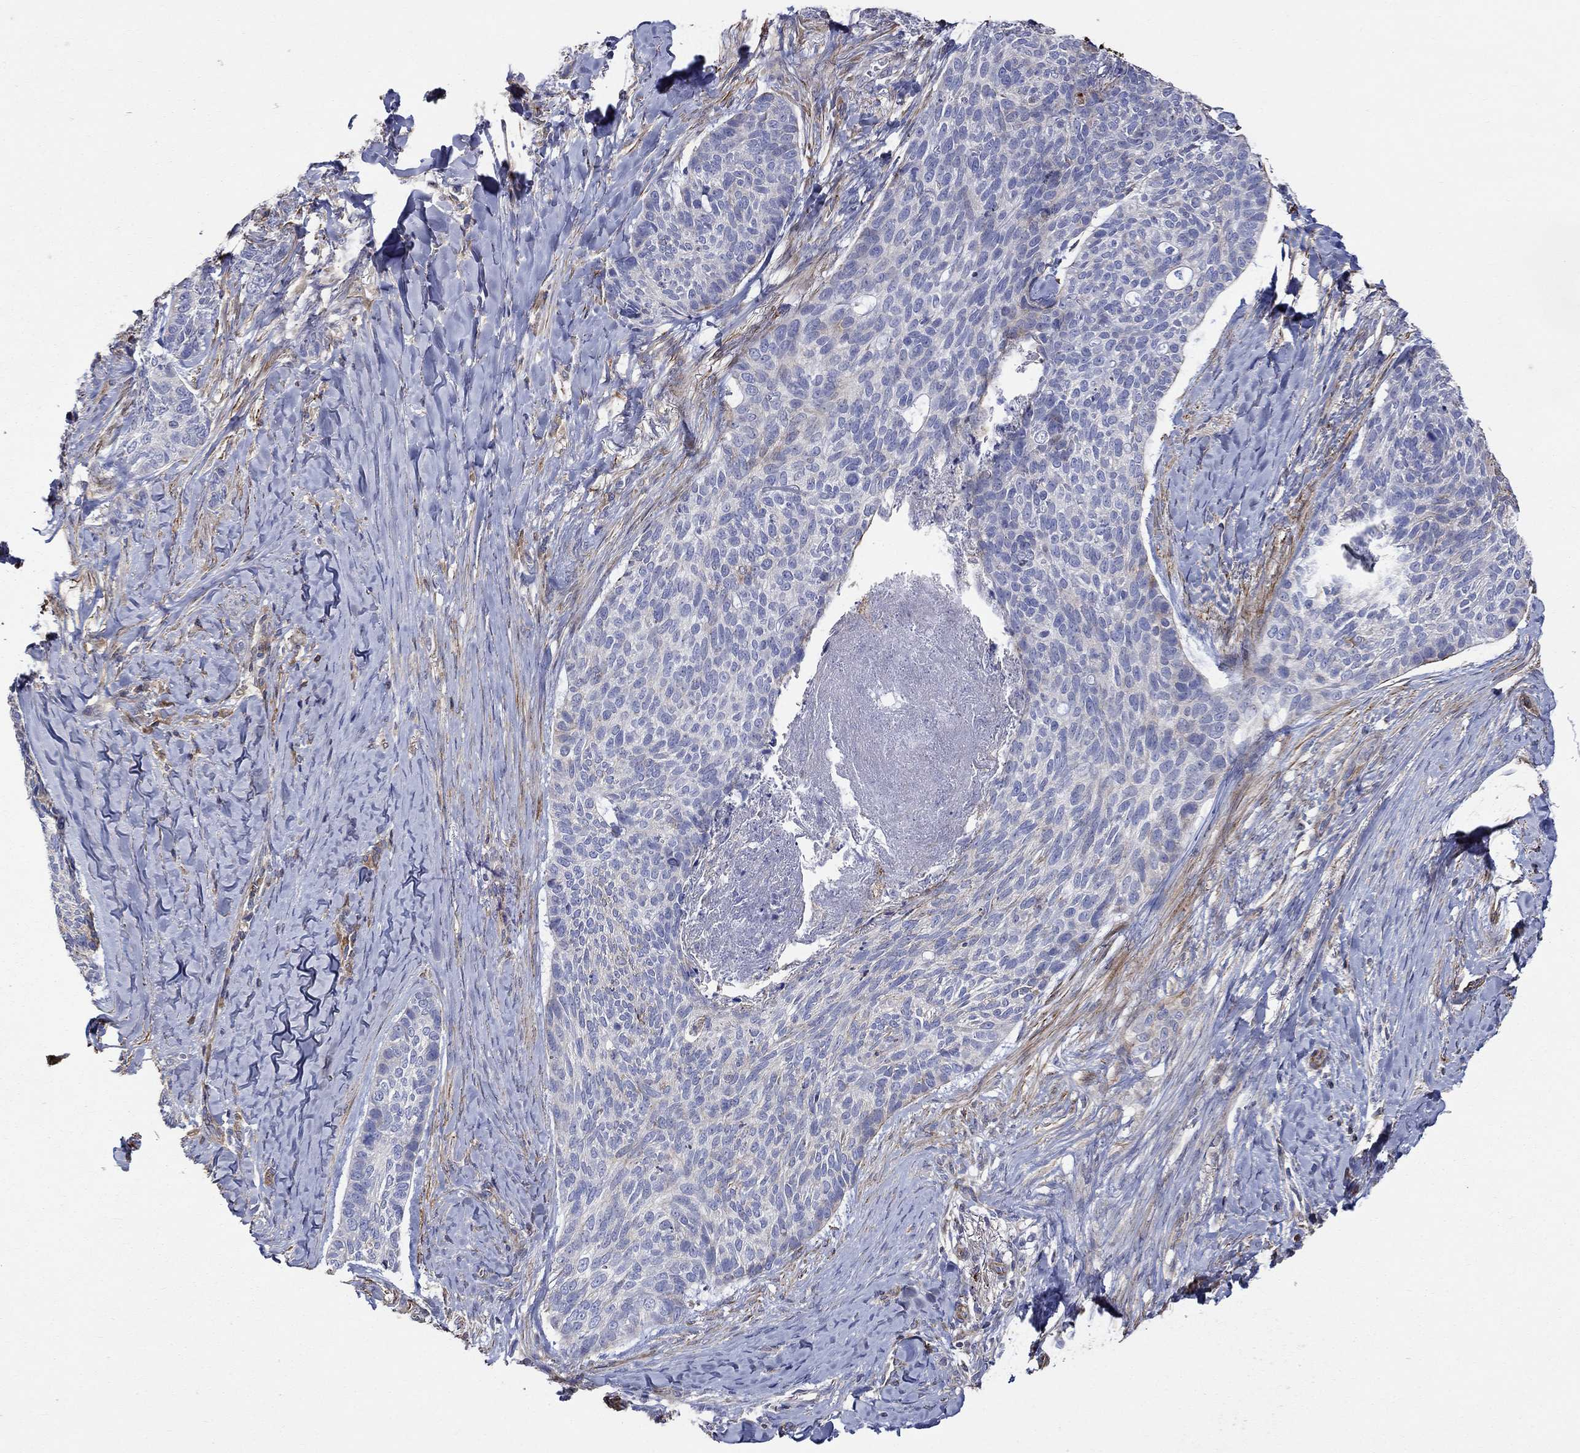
{"staining": {"intensity": "negative", "quantity": "none", "location": "none"}, "tissue": "skin cancer", "cell_type": "Tumor cells", "image_type": "cancer", "snomed": [{"axis": "morphology", "description": "Basal cell carcinoma"}, {"axis": "topography", "description": "Skin"}], "caption": "IHC of human skin basal cell carcinoma exhibits no staining in tumor cells.", "gene": "NPHP1", "patient": {"sex": "female", "age": 69}}